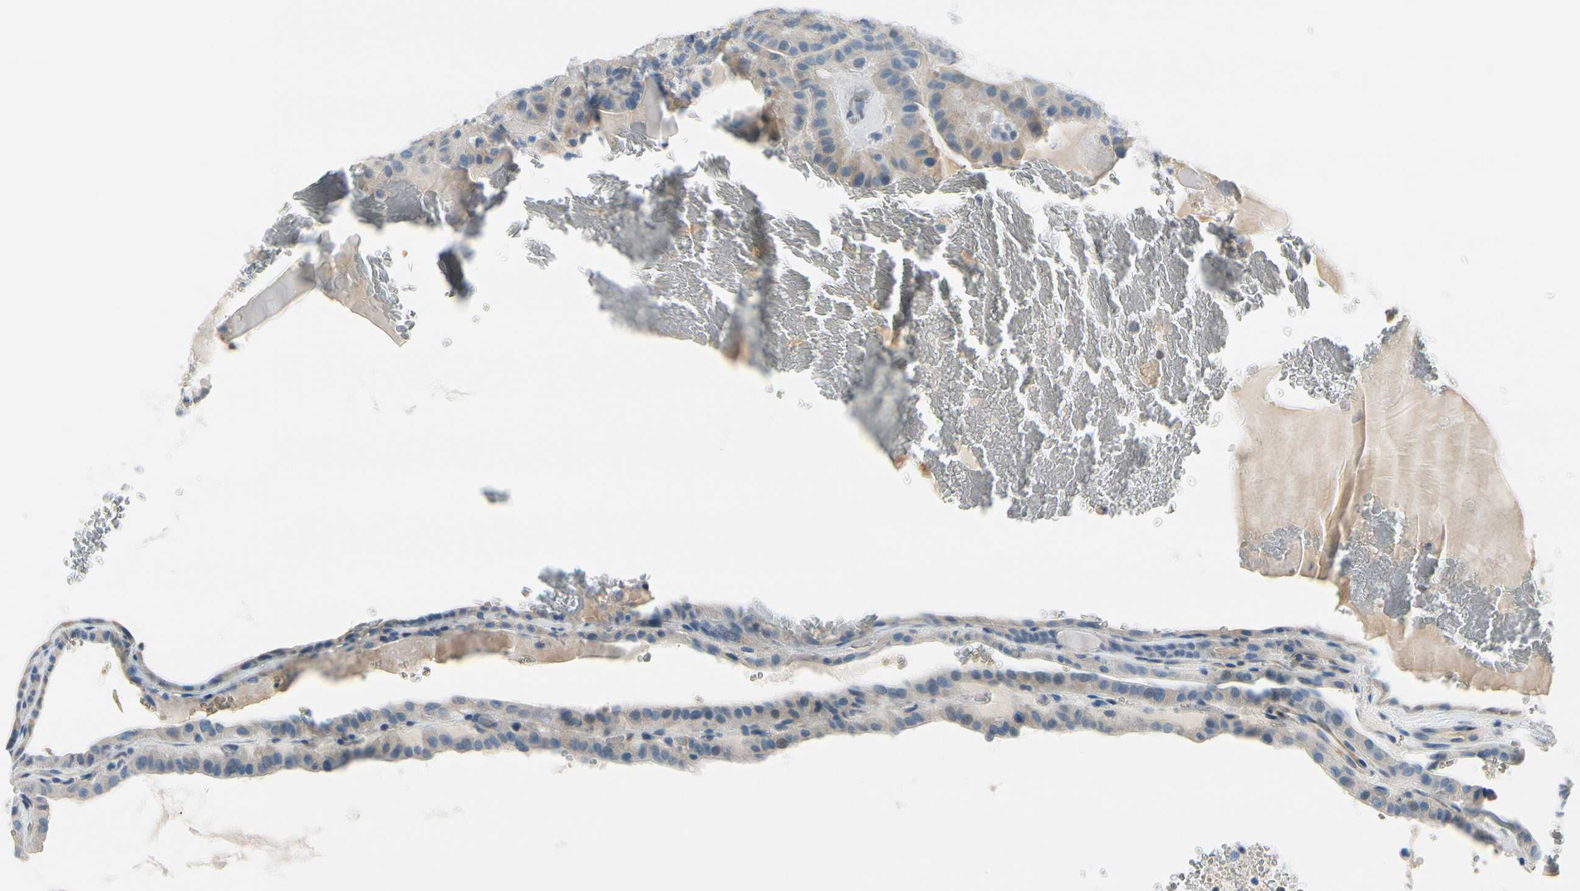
{"staining": {"intensity": "weak", "quantity": "25%-75%", "location": "cytoplasmic/membranous"}, "tissue": "thyroid cancer", "cell_type": "Tumor cells", "image_type": "cancer", "snomed": [{"axis": "morphology", "description": "Papillary adenocarcinoma, NOS"}, {"axis": "topography", "description": "Thyroid gland"}], "caption": "Protein expression analysis of human thyroid cancer reveals weak cytoplasmic/membranous staining in approximately 25%-75% of tumor cells.", "gene": "FCER2", "patient": {"sex": "male", "age": 77}}